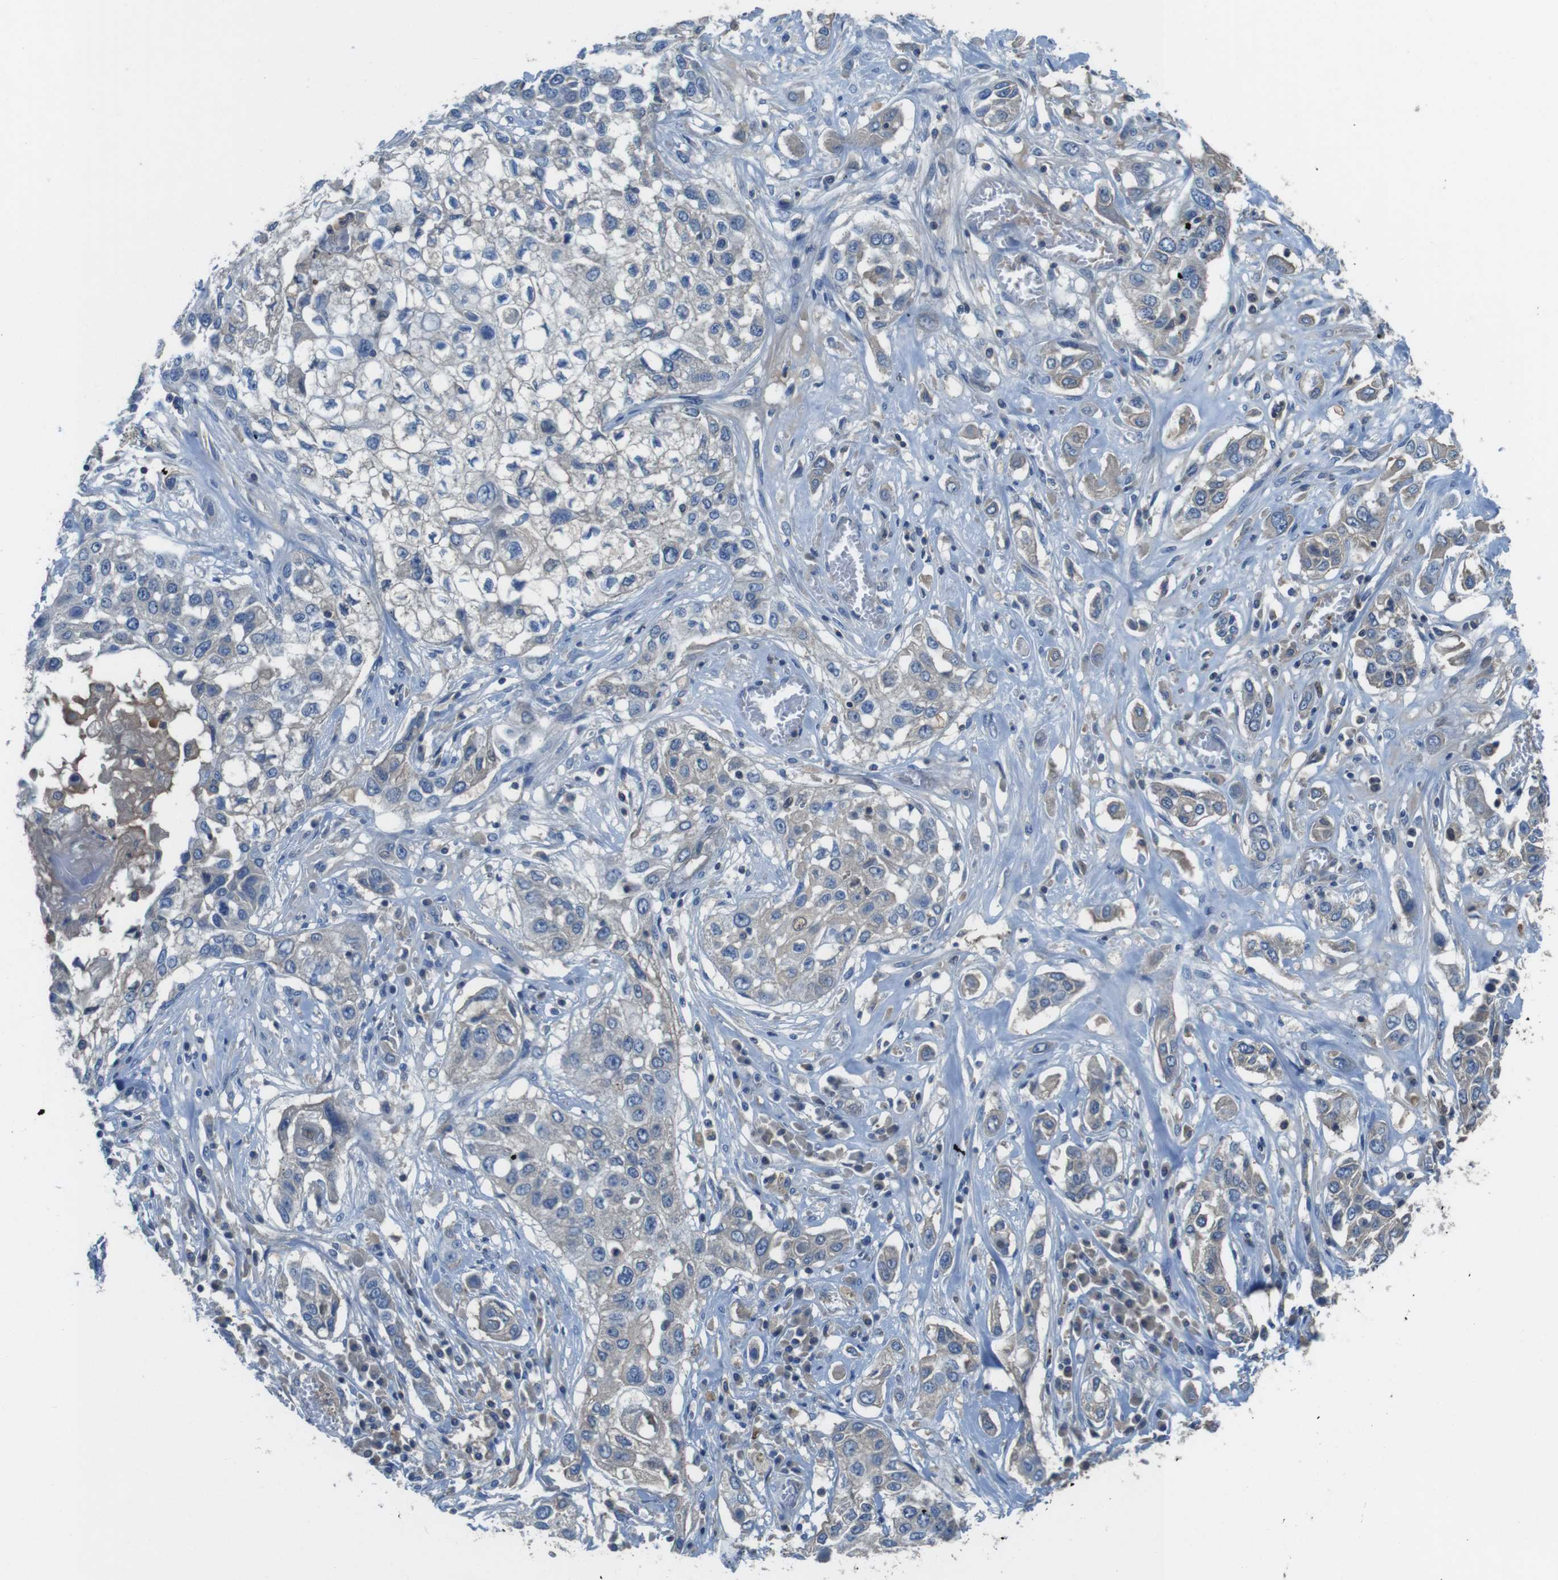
{"staining": {"intensity": "weak", "quantity": "<25%", "location": "cytoplasmic/membranous"}, "tissue": "lung cancer", "cell_type": "Tumor cells", "image_type": "cancer", "snomed": [{"axis": "morphology", "description": "Squamous cell carcinoma, NOS"}, {"axis": "topography", "description": "Lung"}], "caption": "IHC micrograph of neoplastic tissue: lung cancer stained with DAB (3,3'-diaminobenzidine) reveals no significant protein expression in tumor cells.", "gene": "TMPRSS15", "patient": {"sex": "male", "age": 71}}